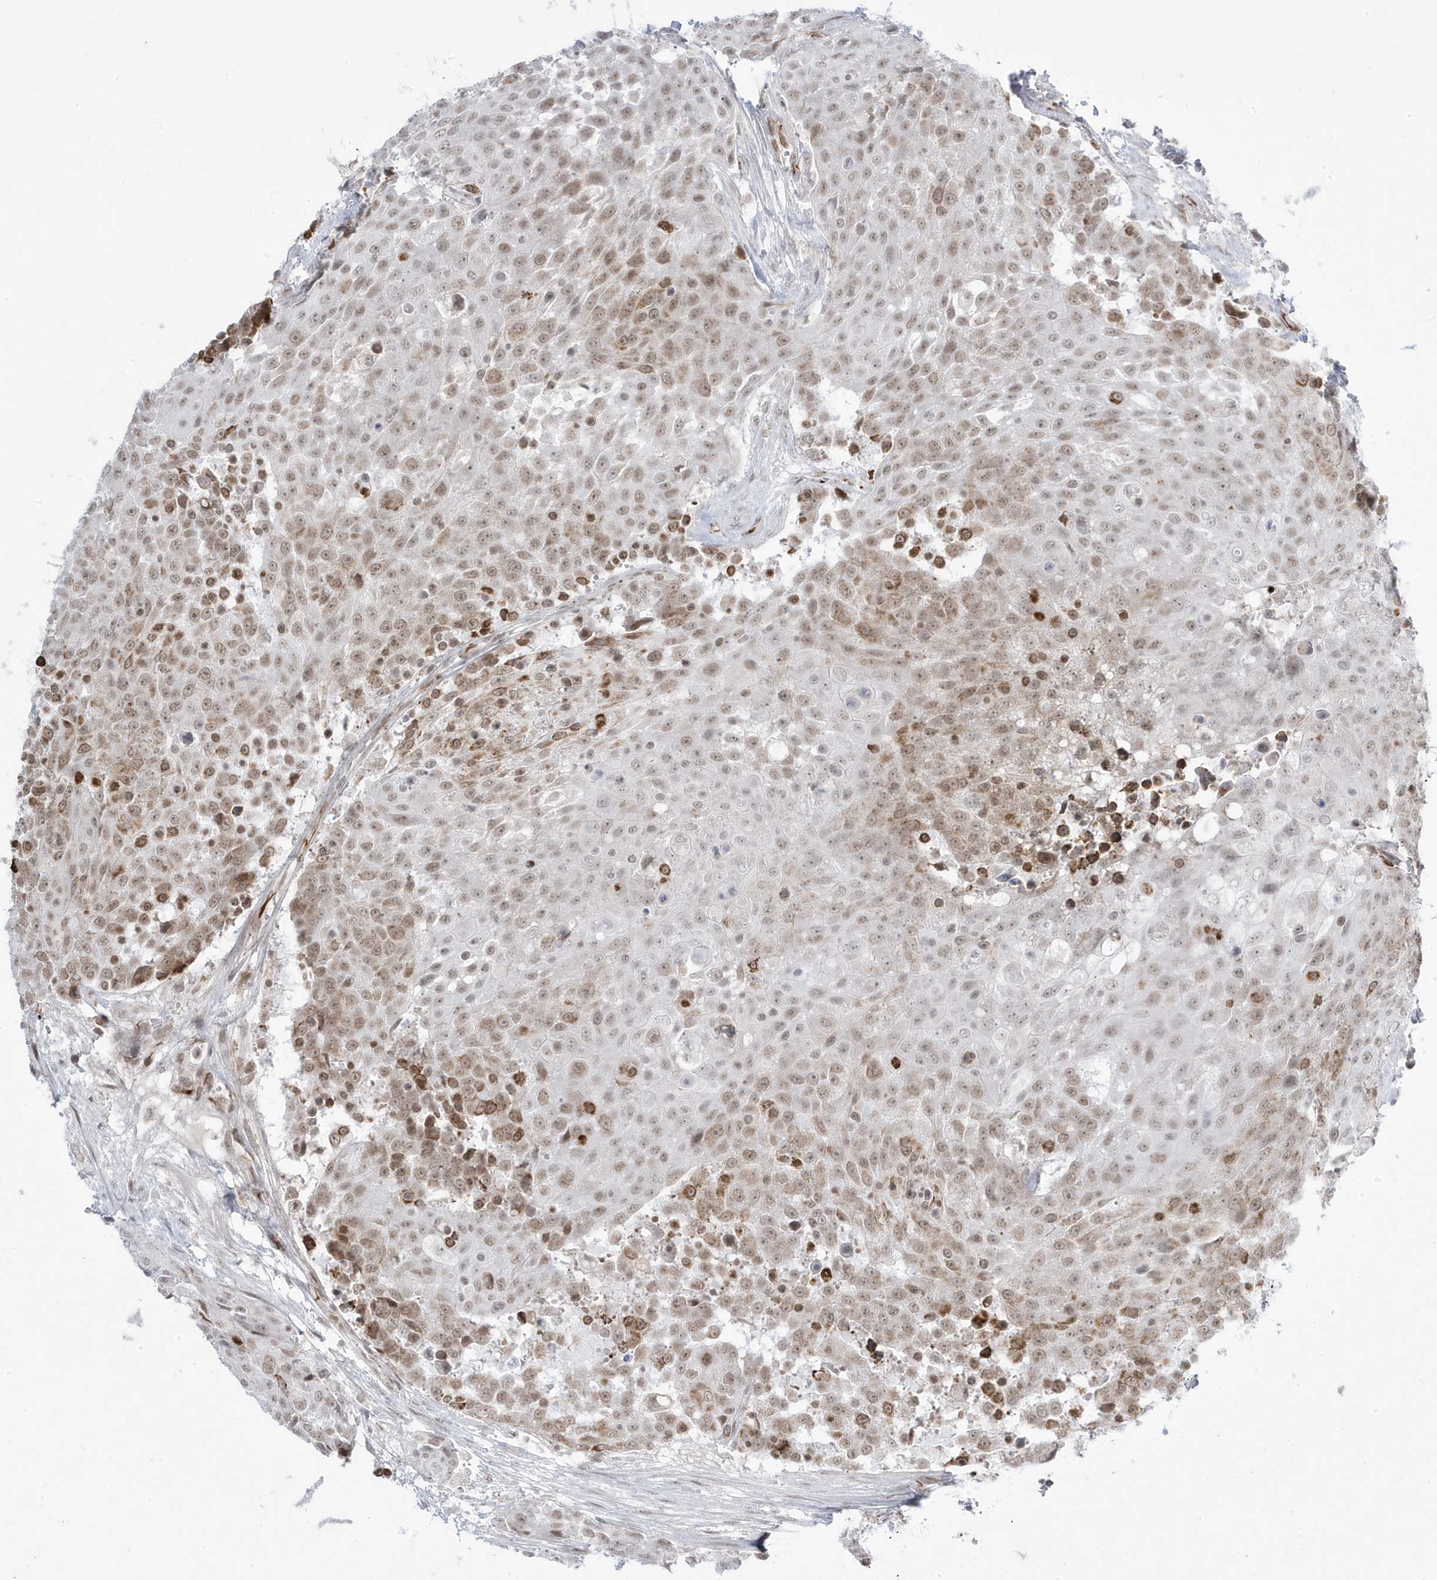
{"staining": {"intensity": "moderate", "quantity": ">75%", "location": "nuclear"}, "tissue": "urothelial cancer", "cell_type": "Tumor cells", "image_type": "cancer", "snomed": [{"axis": "morphology", "description": "Urothelial carcinoma, High grade"}, {"axis": "topography", "description": "Urinary bladder"}], "caption": "Tumor cells display medium levels of moderate nuclear positivity in approximately >75% of cells in high-grade urothelial carcinoma.", "gene": "ADAMTSL3", "patient": {"sex": "female", "age": 63}}